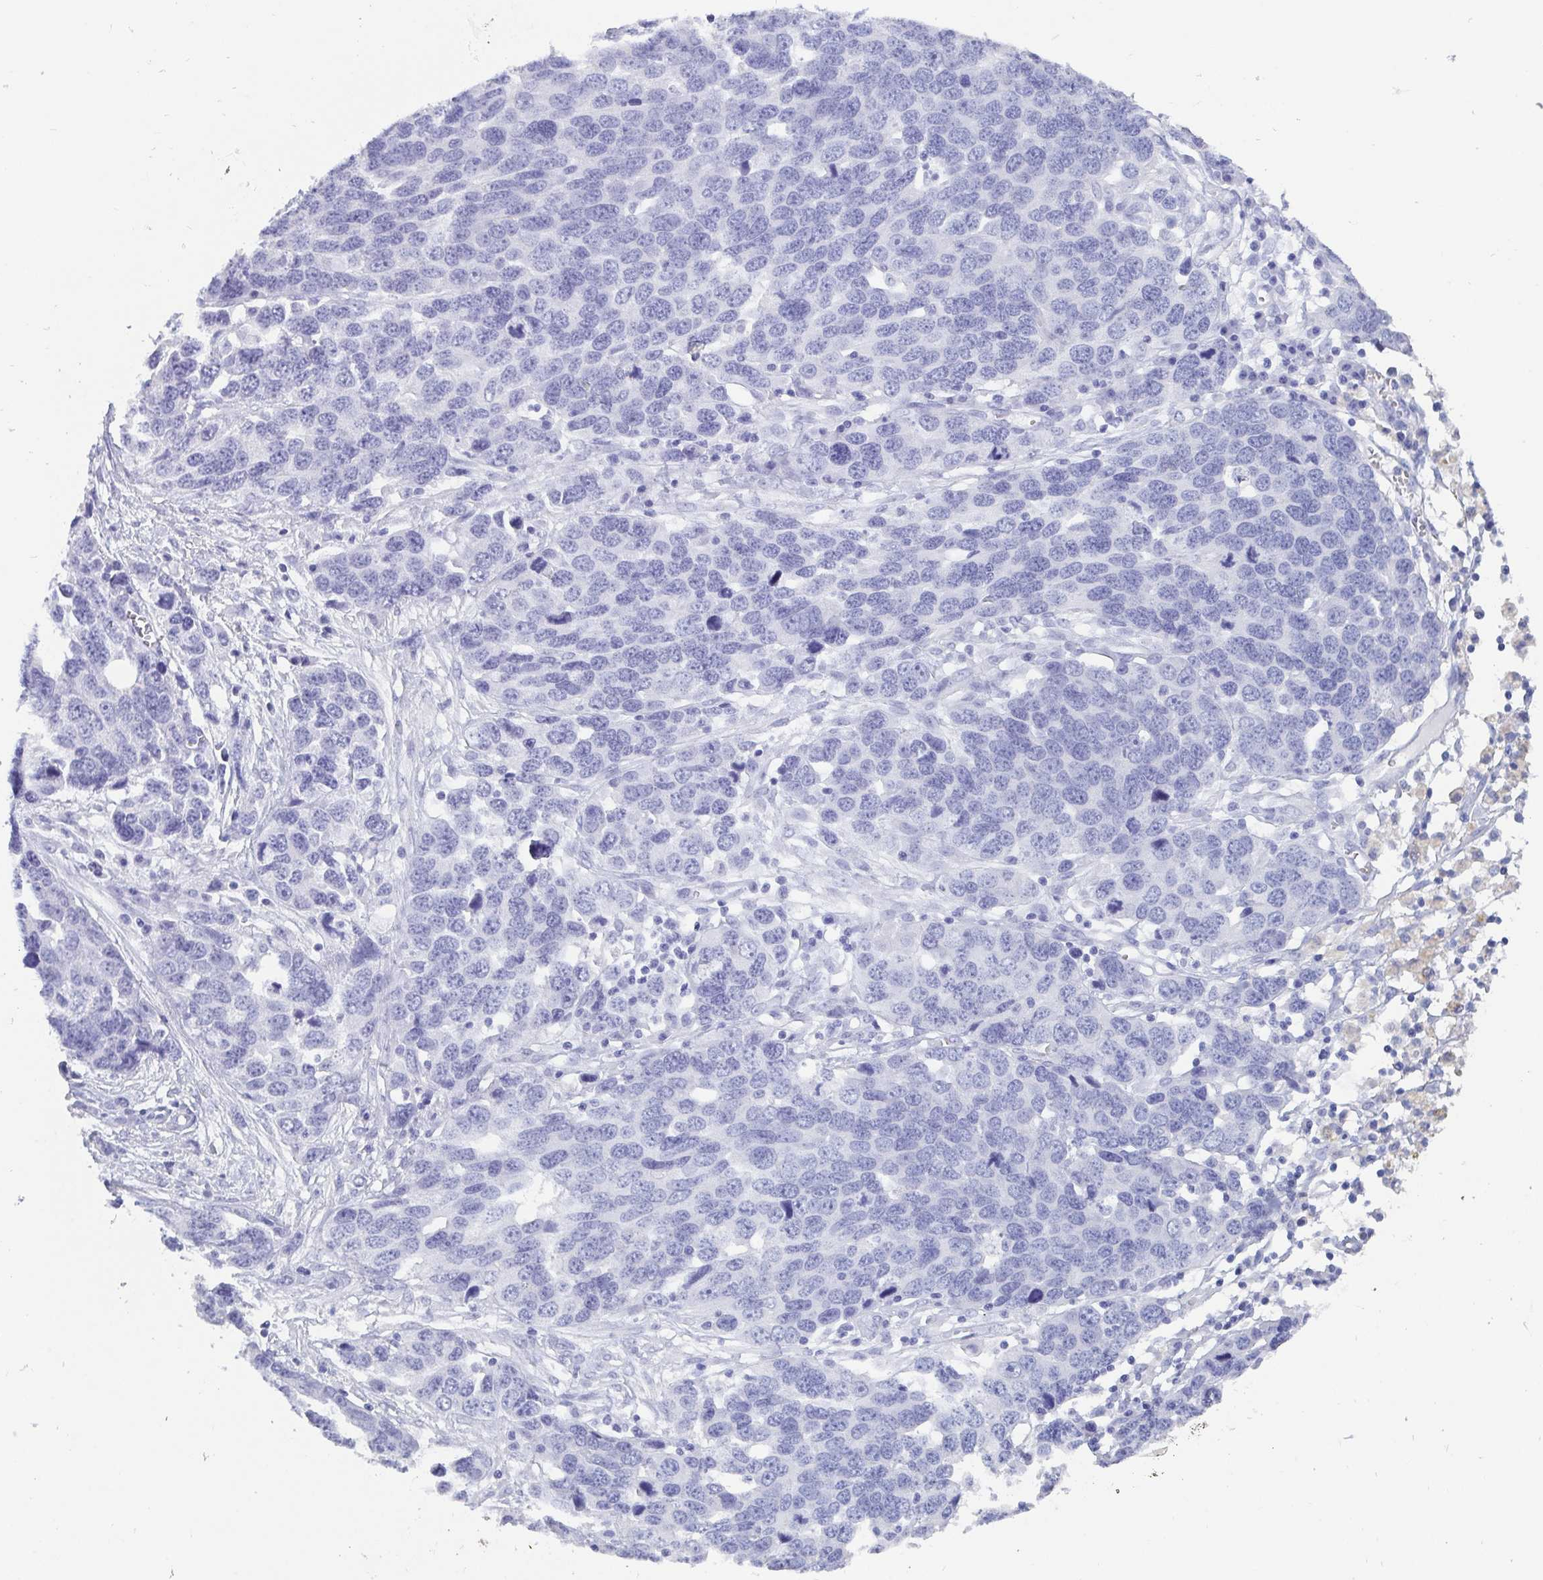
{"staining": {"intensity": "negative", "quantity": "none", "location": "none"}, "tissue": "ovarian cancer", "cell_type": "Tumor cells", "image_type": "cancer", "snomed": [{"axis": "morphology", "description": "Cystadenocarcinoma, serous, NOS"}, {"axis": "topography", "description": "Ovary"}], "caption": "This is an immunohistochemistry photomicrograph of ovarian cancer. There is no staining in tumor cells.", "gene": "SCGN", "patient": {"sex": "female", "age": 76}}